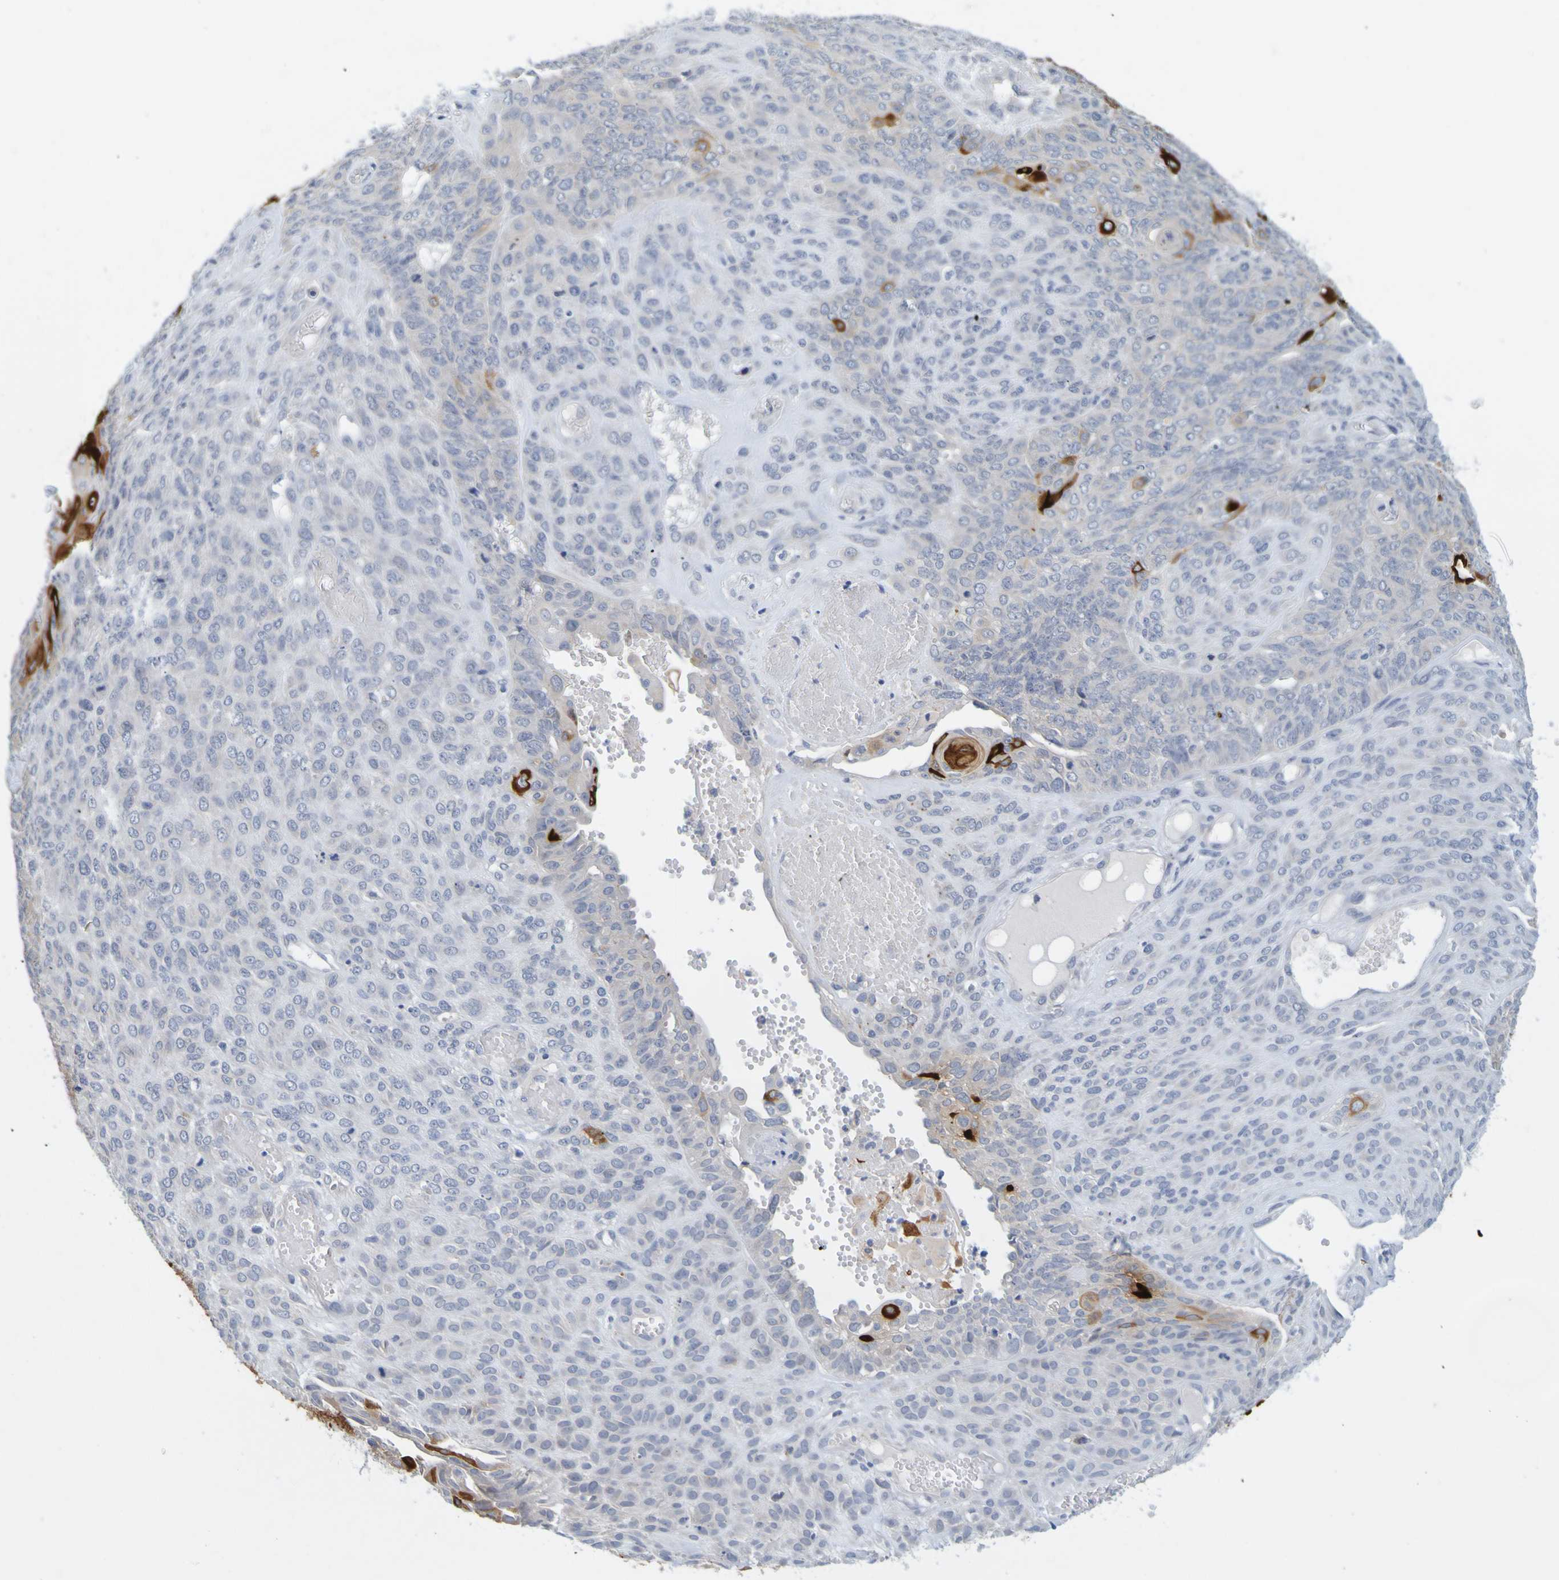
{"staining": {"intensity": "negative", "quantity": "none", "location": "none"}, "tissue": "endometrial cancer", "cell_type": "Tumor cells", "image_type": "cancer", "snomed": [{"axis": "morphology", "description": "Adenocarcinoma, NOS"}, {"axis": "topography", "description": "Endometrium"}], "caption": "Tumor cells are negative for brown protein staining in endometrial cancer (adenocarcinoma).", "gene": "ENDOU", "patient": {"sex": "female", "age": 32}}